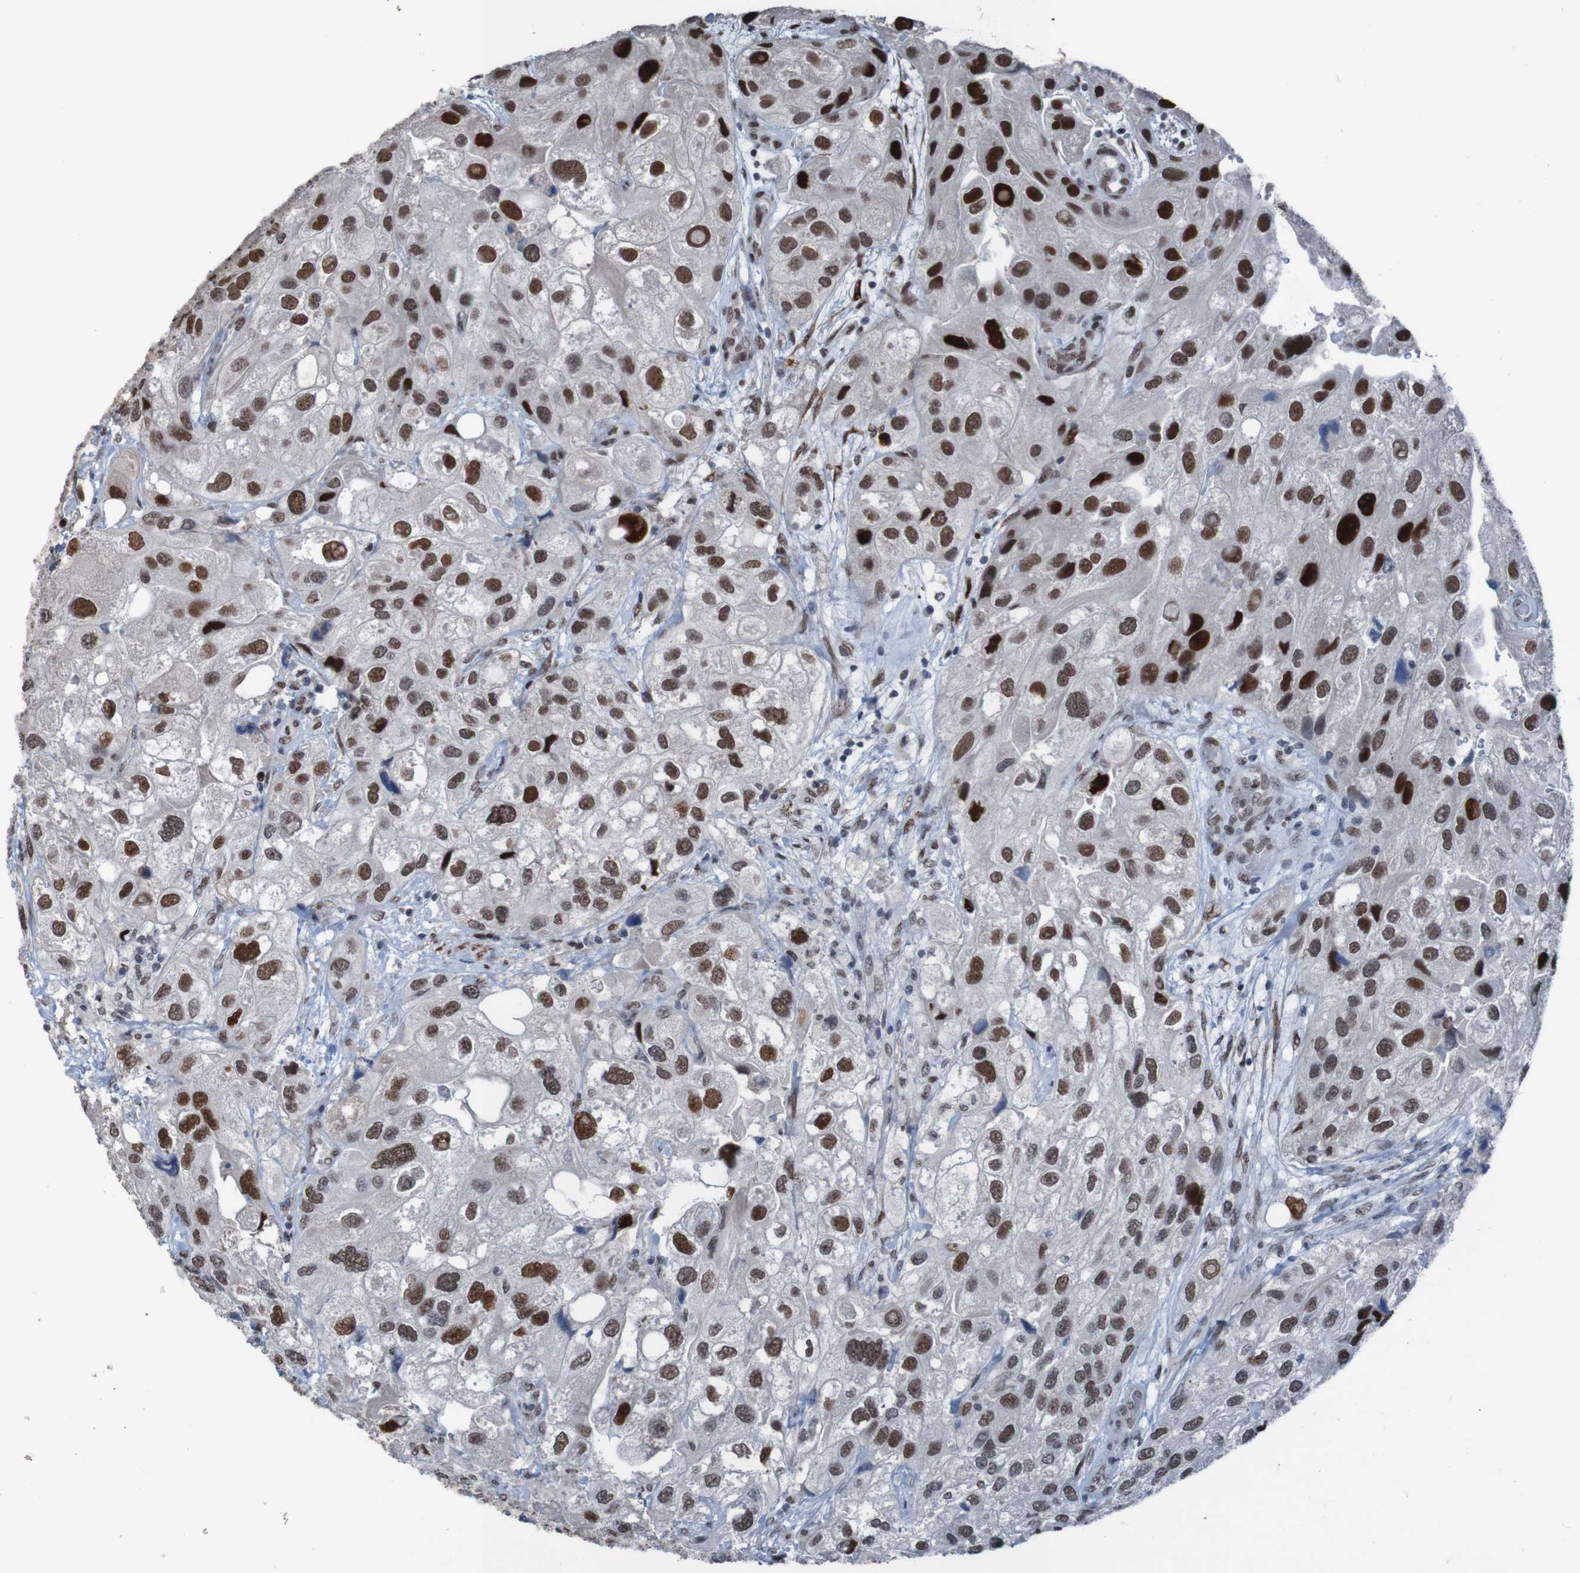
{"staining": {"intensity": "strong", "quantity": ">75%", "location": "nuclear"}, "tissue": "urothelial cancer", "cell_type": "Tumor cells", "image_type": "cancer", "snomed": [{"axis": "morphology", "description": "Urothelial carcinoma, High grade"}, {"axis": "topography", "description": "Urinary bladder"}], "caption": "Urothelial carcinoma (high-grade) stained with DAB (3,3'-diaminobenzidine) immunohistochemistry exhibits high levels of strong nuclear expression in approximately >75% of tumor cells.", "gene": "PHF2", "patient": {"sex": "female", "age": 64}}